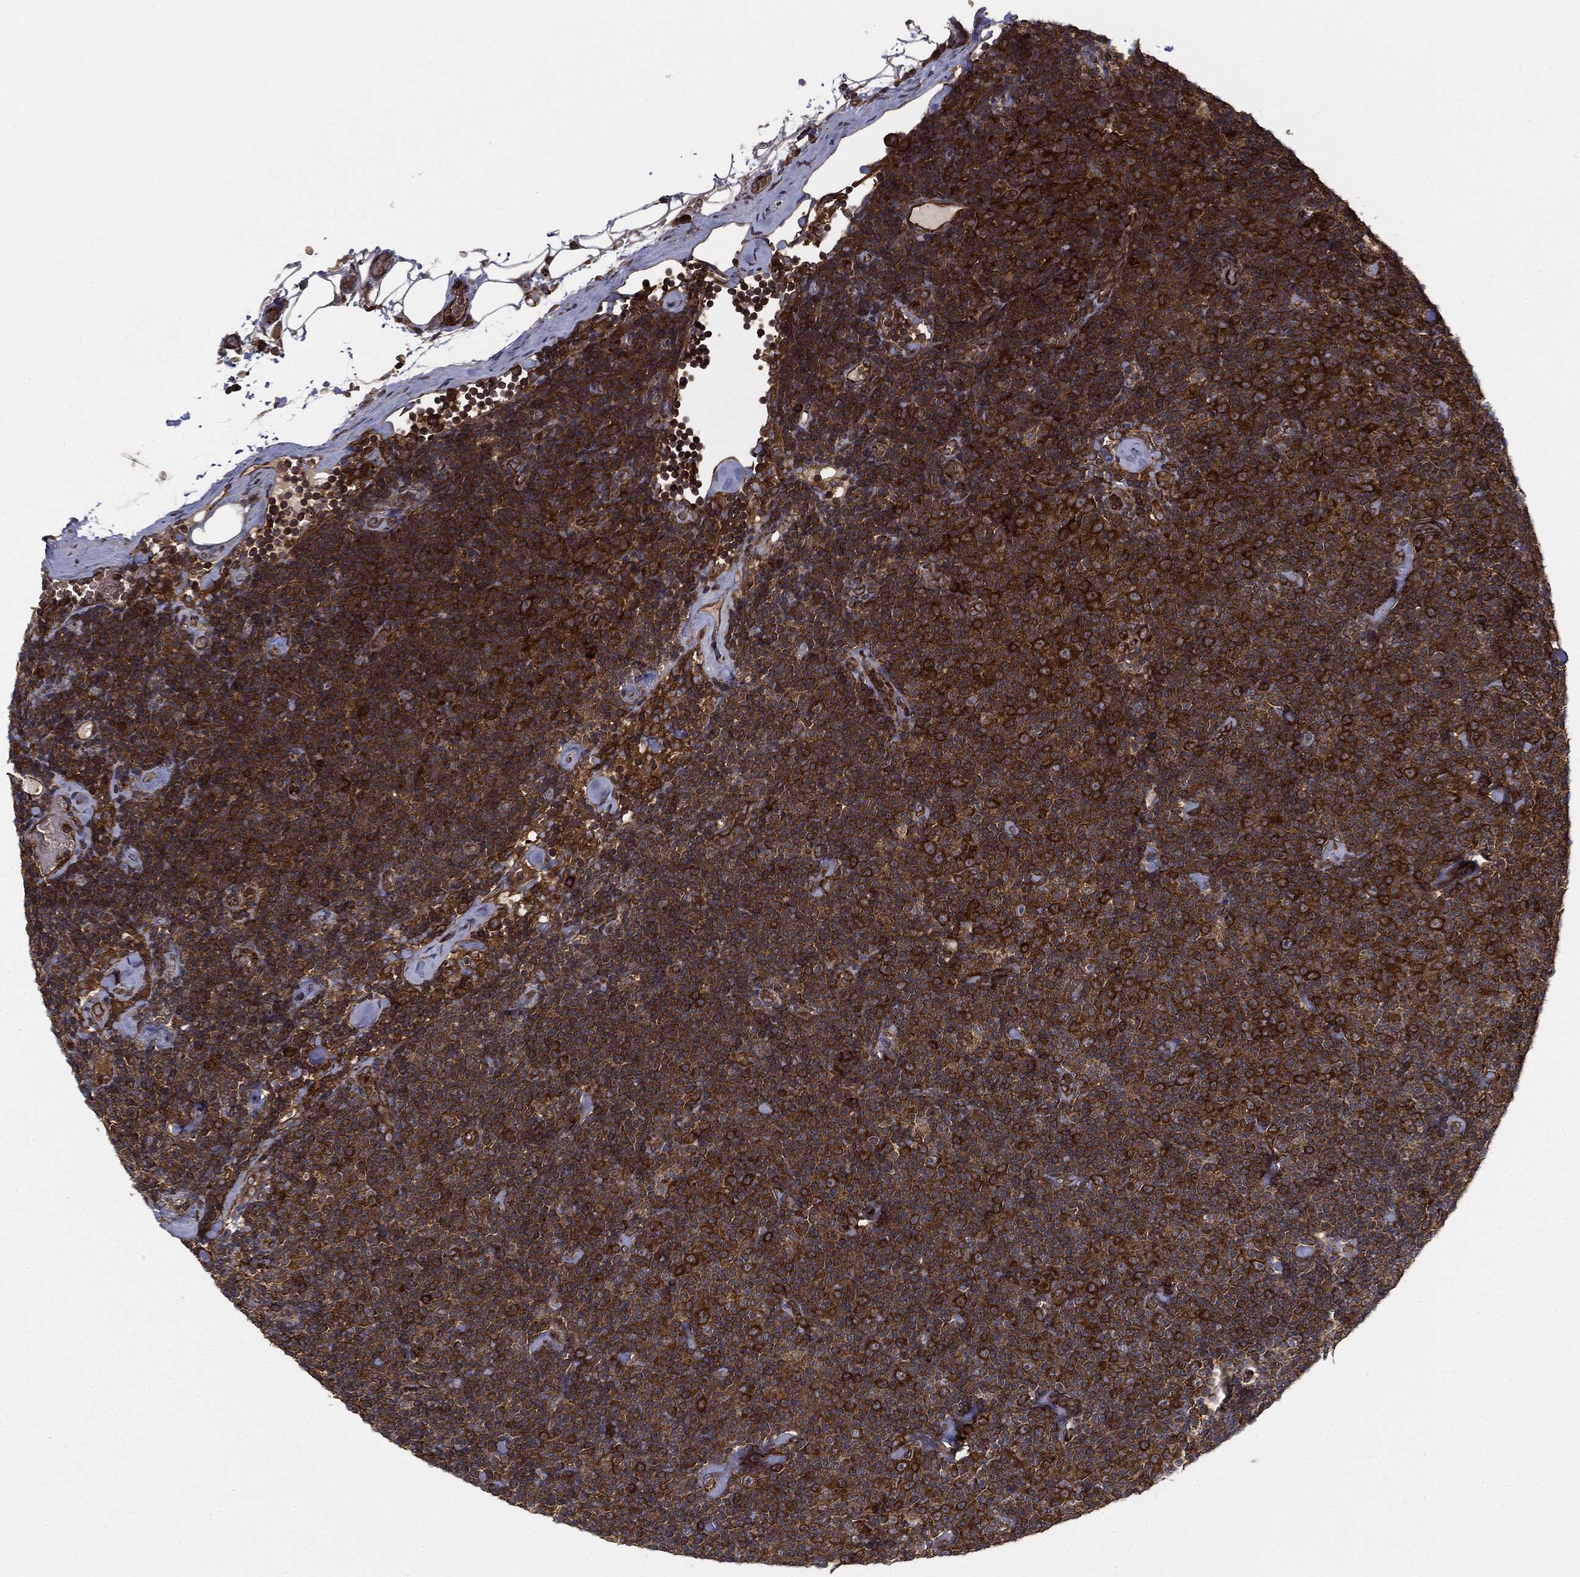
{"staining": {"intensity": "moderate", "quantity": ">75%", "location": "cytoplasmic/membranous"}, "tissue": "lymphoma", "cell_type": "Tumor cells", "image_type": "cancer", "snomed": [{"axis": "morphology", "description": "Malignant lymphoma, non-Hodgkin's type, Low grade"}, {"axis": "topography", "description": "Lymph node"}], "caption": "Lymphoma stained for a protein demonstrates moderate cytoplasmic/membranous positivity in tumor cells.", "gene": "EIF2AK2", "patient": {"sex": "male", "age": 81}}